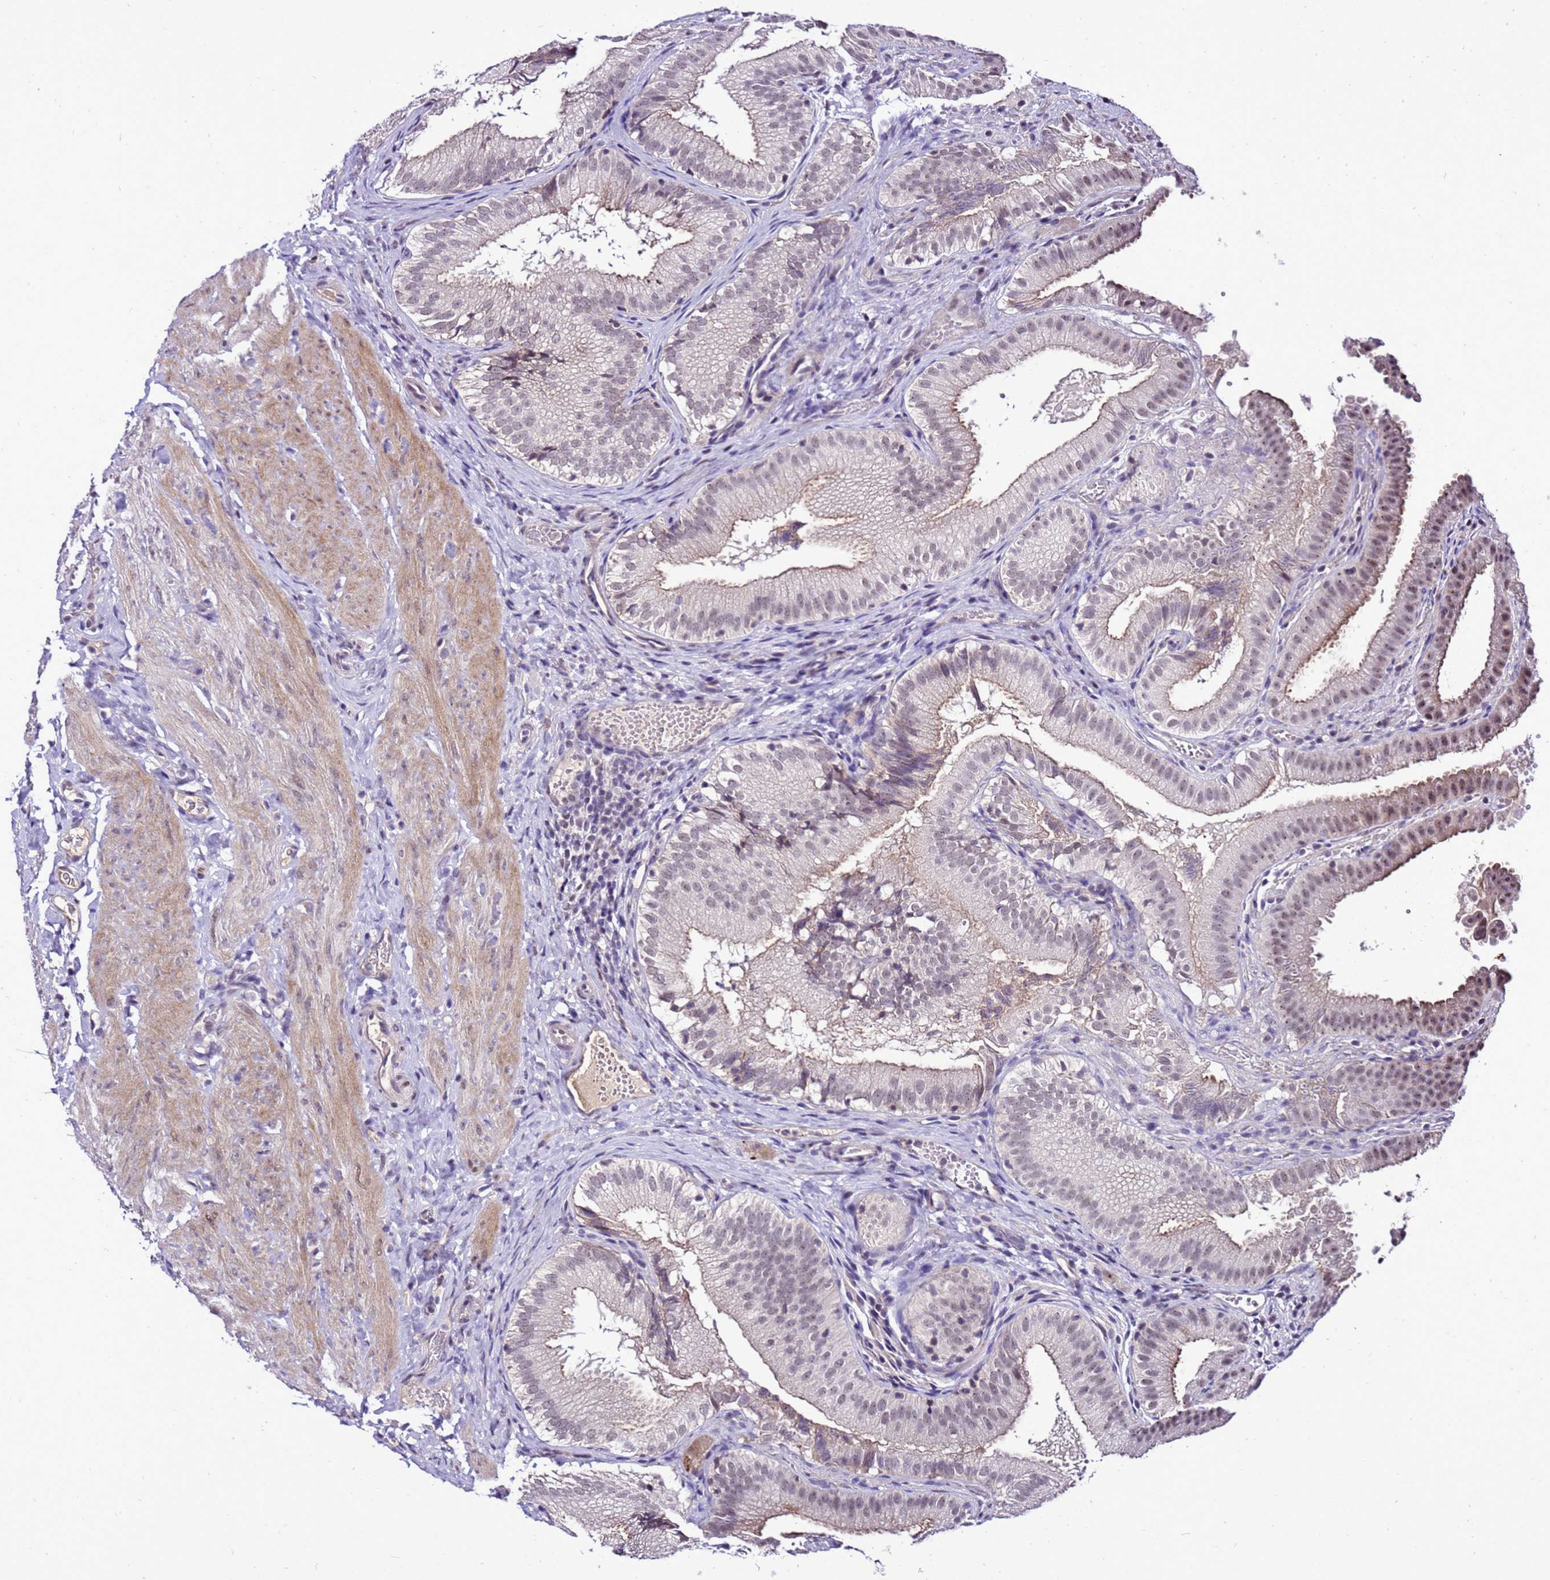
{"staining": {"intensity": "weak", "quantity": "<25%", "location": "nuclear"}, "tissue": "gallbladder", "cell_type": "Glandular cells", "image_type": "normal", "snomed": [{"axis": "morphology", "description": "Normal tissue, NOS"}, {"axis": "topography", "description": "Gallbladder"}], "caption": "A photomicrograph of gallbladder stained for a protein demonstrates no brown staining in glandular cells.", "gene": "C19orf47", "patient": {"sex": "female", "age": 30}}